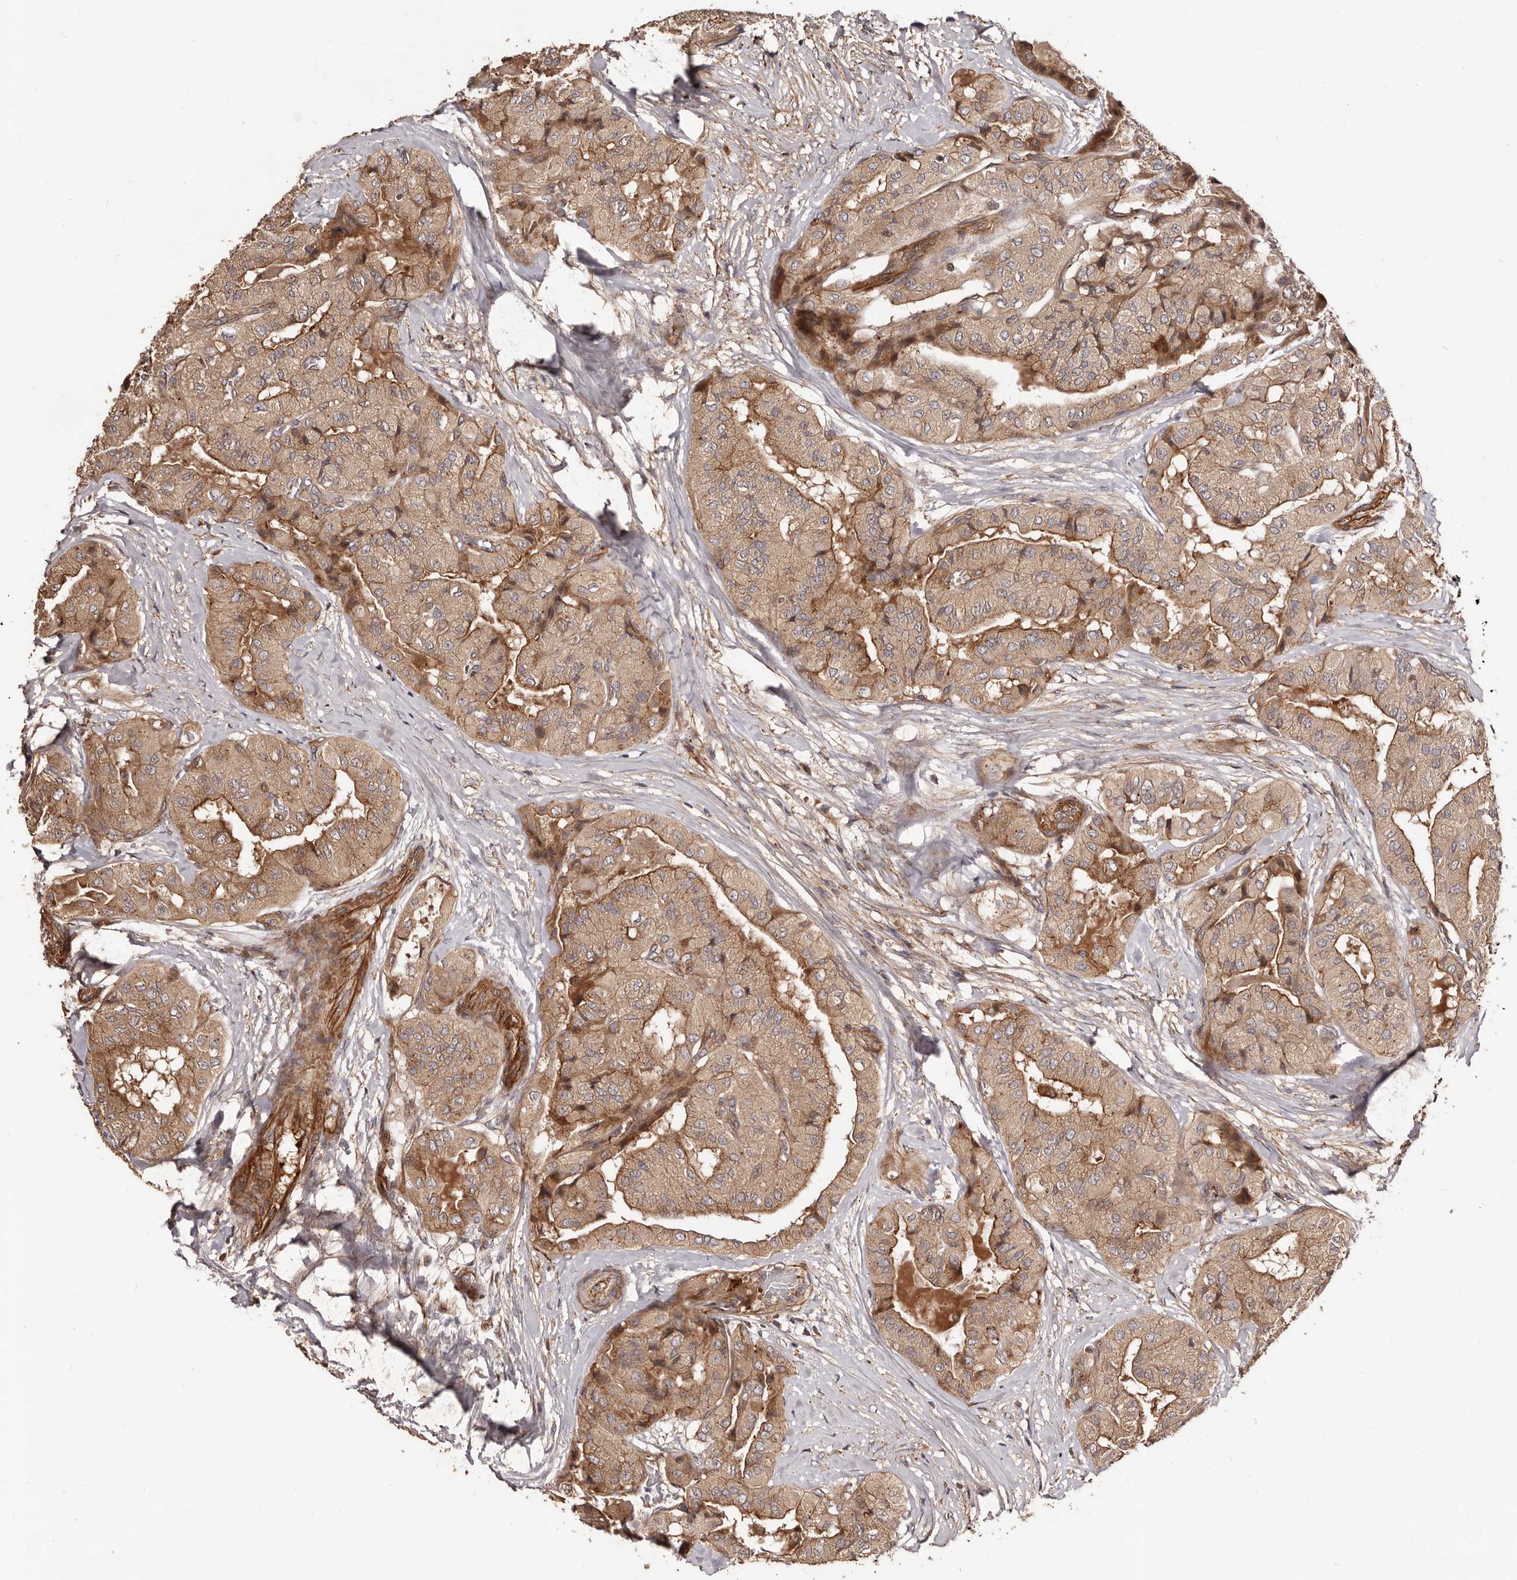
{"staining": {"intensity": "moderate", "quantity": ">75%", "location": "cytoplasmic/membranous"}, "tissue": "thyroid cancer", "cell_type": "Tumor cells", "image_type": "cancer", "snomed": [{"axis": "morphology", "description": "Papillary adenocarcinoma, NOS"}, {"axis": "topography", "description": "Thyroid gland"}], "caption": "An immunohistochemistry image of tumor tissue is shown. Protein staining in brown labels moderate cytoplasmic/membranous positivity in thyroid cancer within tumor cells.", "gene": "GTPBP1", "patient": {"sex": "female", "age": 59}}